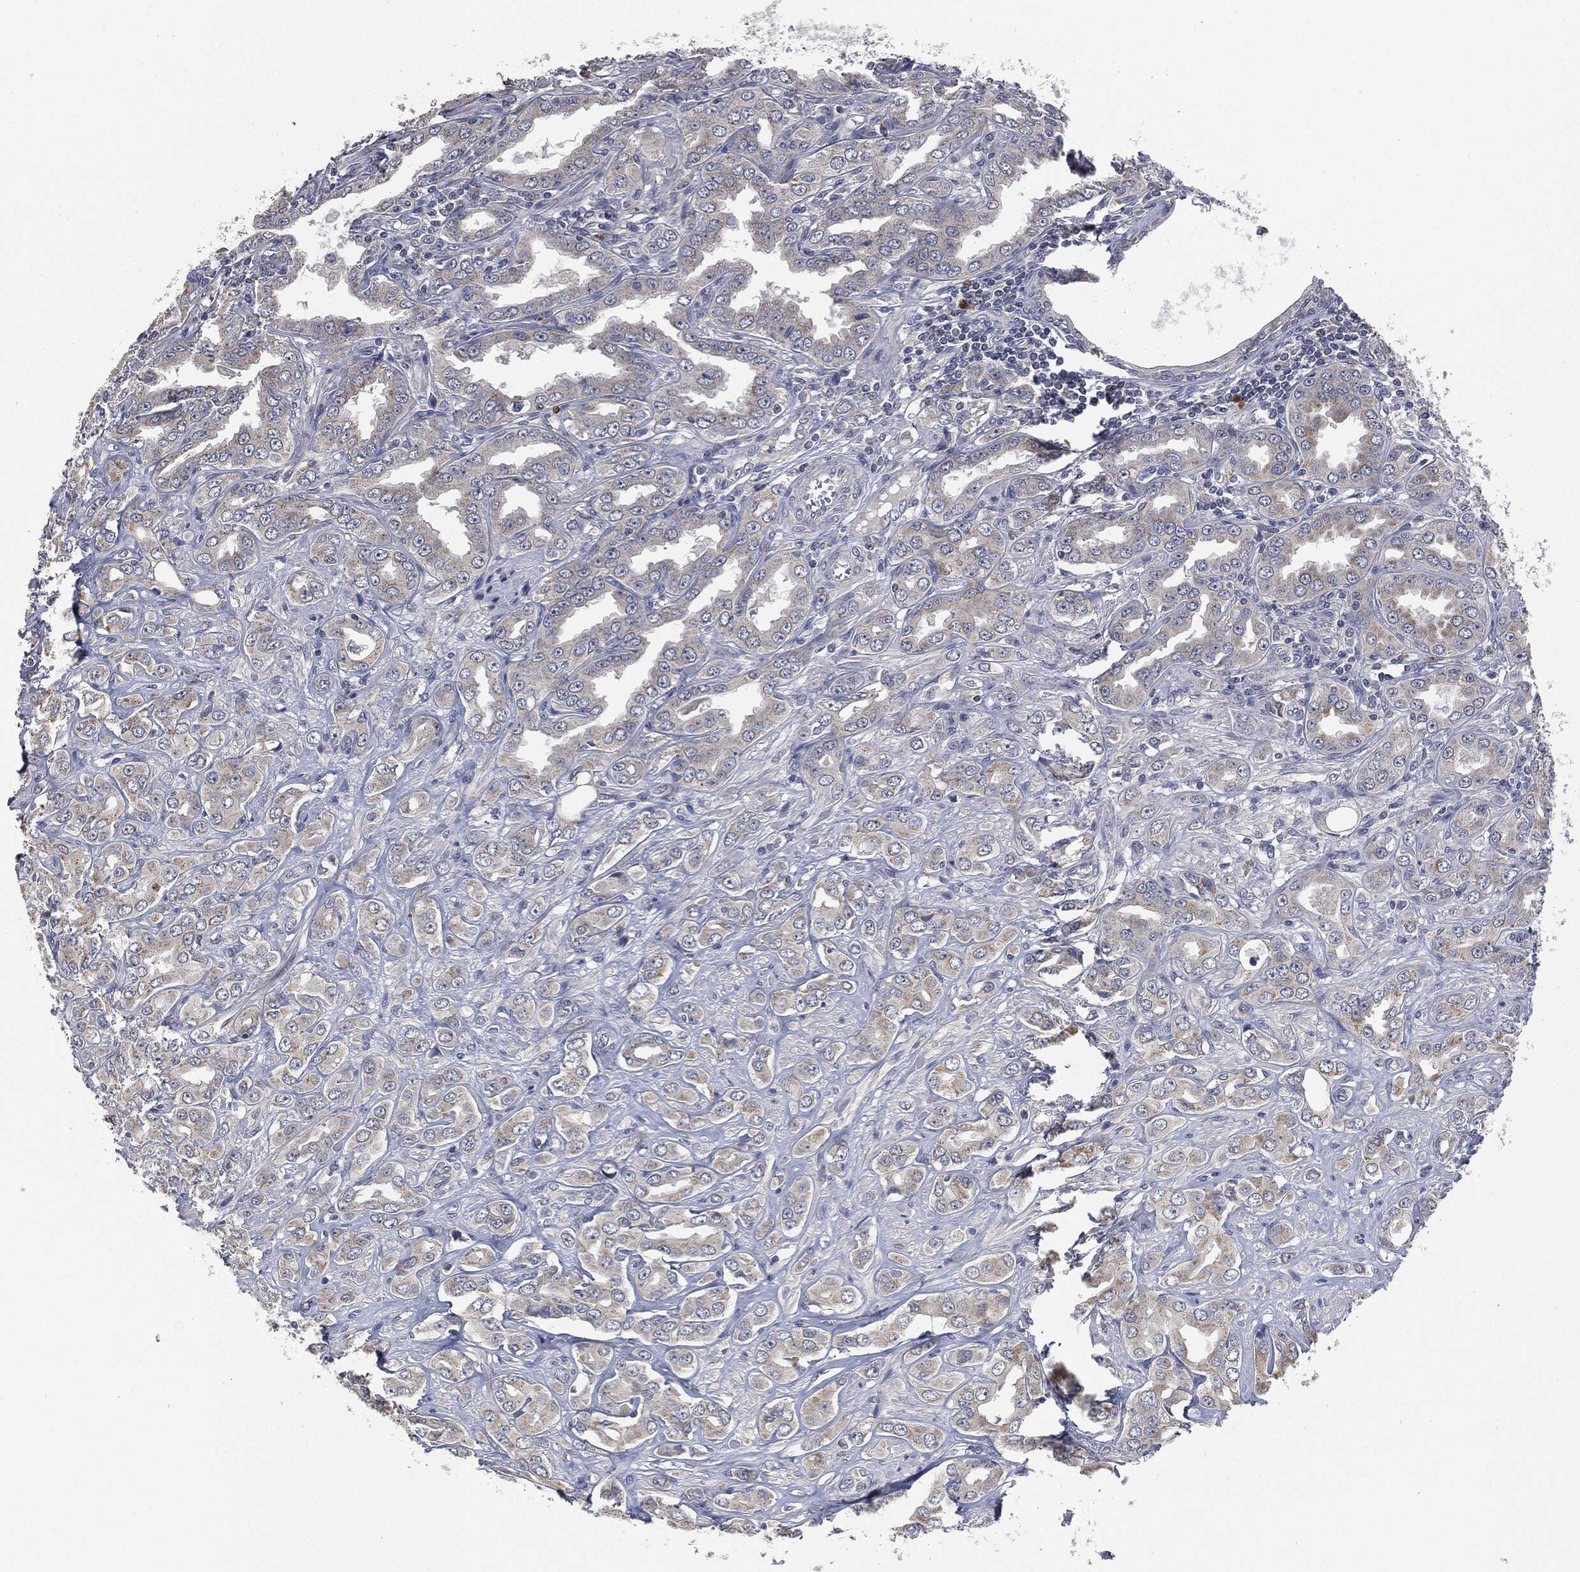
{"staining": {"intensity": "weak", "quantity": "<25%", "location": "cytoplasmic/membranous"}, "tissue": "prostate cancer", "cell_type": "Tumor cells", "image_type": "cancer", "snomed": [{"axis": "morphology", "description": "Adenocarcinoma, NOS"}, {"axis": "topography", "description": "Prostate and seminal vesicle, NOS"}, {"axis": "topography", "description": "Prostate"}], "caption": "Immunohistochemistry (IHC) histopathology image of prostate adenocarcinoma stained for a protein (brown), which demonstrates no staining in tumor cells.", "gene": "IL1RN", "patient": {"sex": "male", "age": 69}}